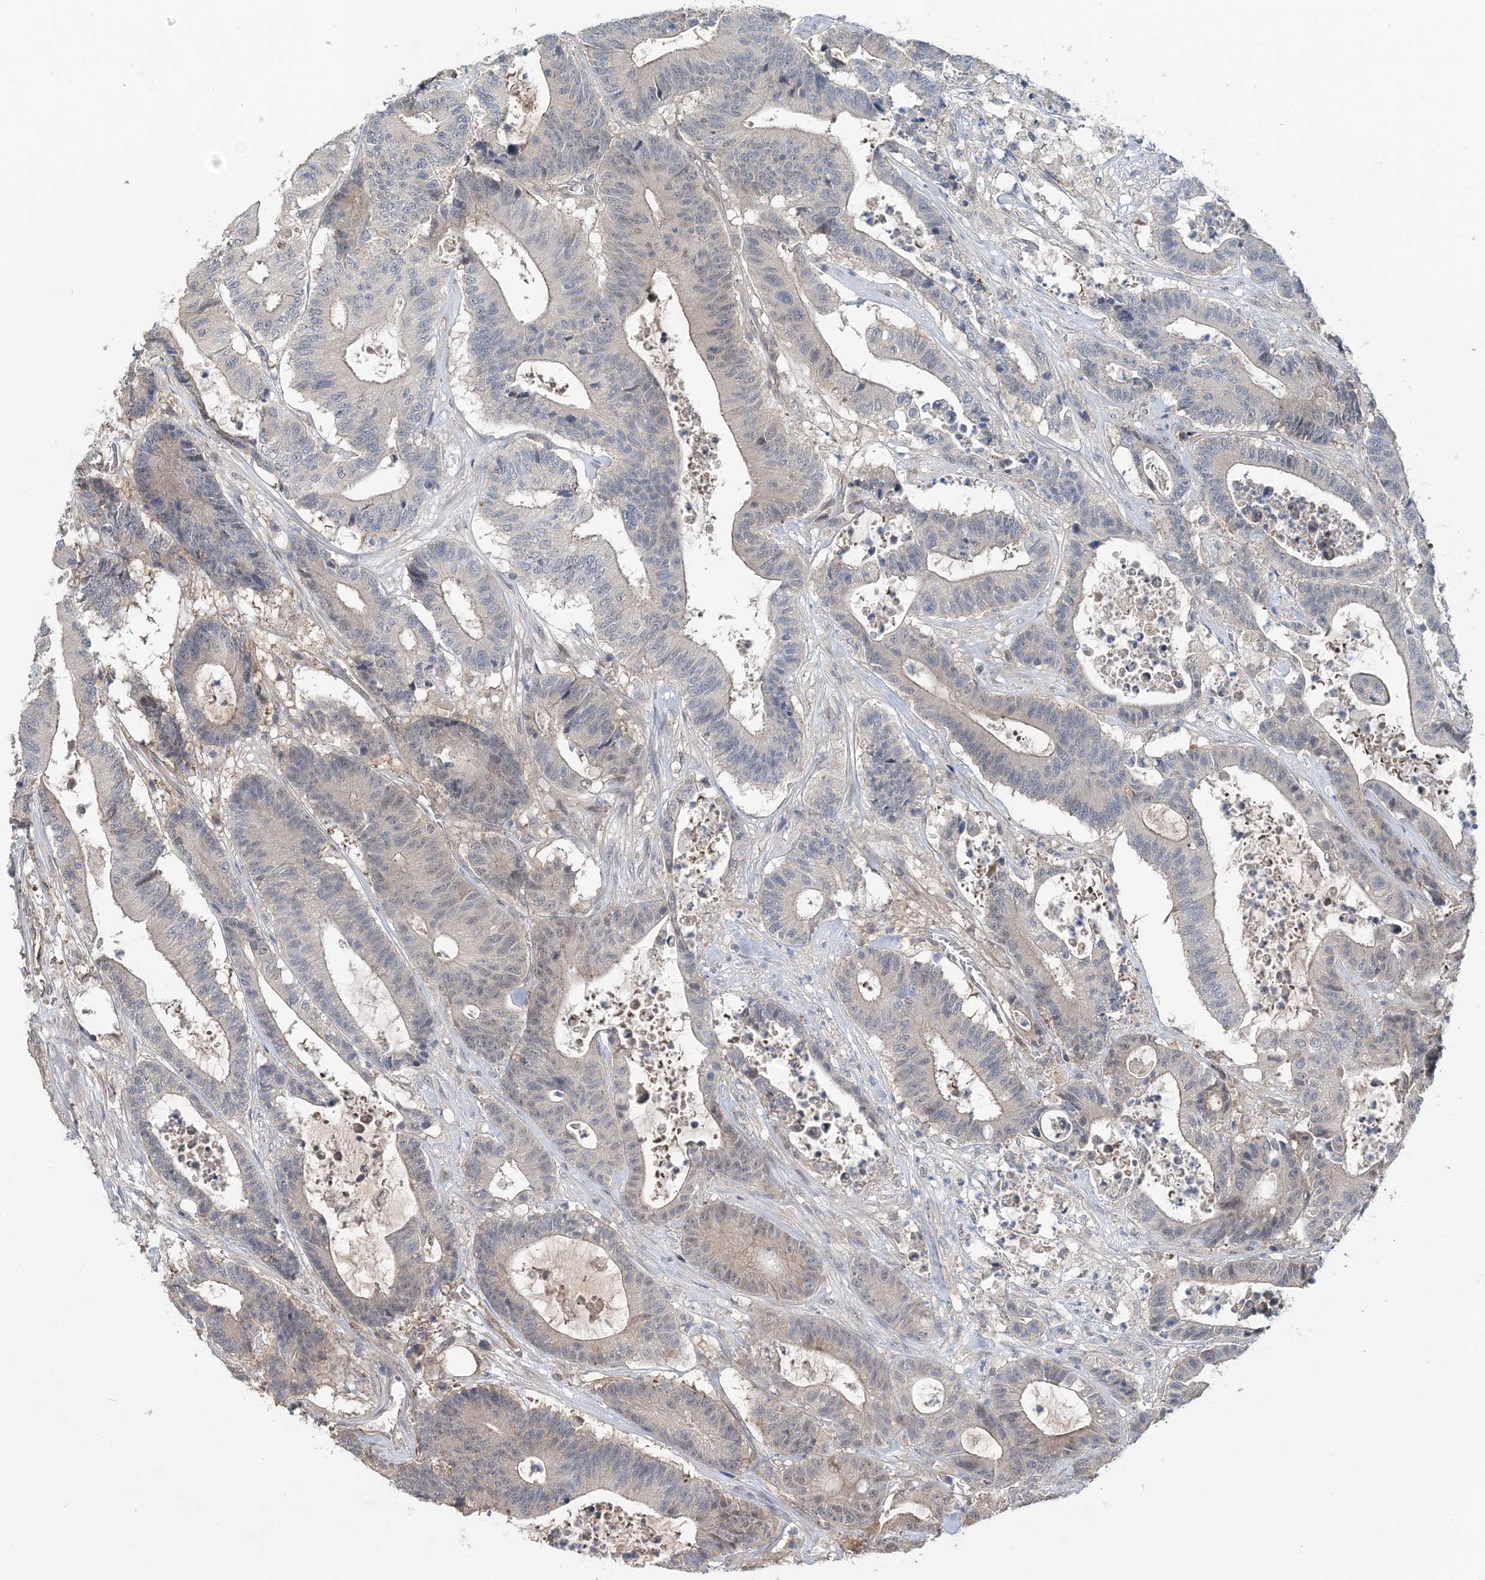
{"staining": {"intensity": "negative", "quantity": "none", "location": "none"}, "tissue": "colorectal cancer", "cell_type": "Tumor cells", "image_type": "cancer", "snomed": [{"axis": "morphology", "description": "Adenocarcinoma, NOS"}, {"axis": "topography", "description": "Colon"}], "caption": "Micrograph shows no protein positivity in tumor cells of colorectal cancer tissue.", "gene": "RNF25", "patient": {"sex": "female", "age": 84}}